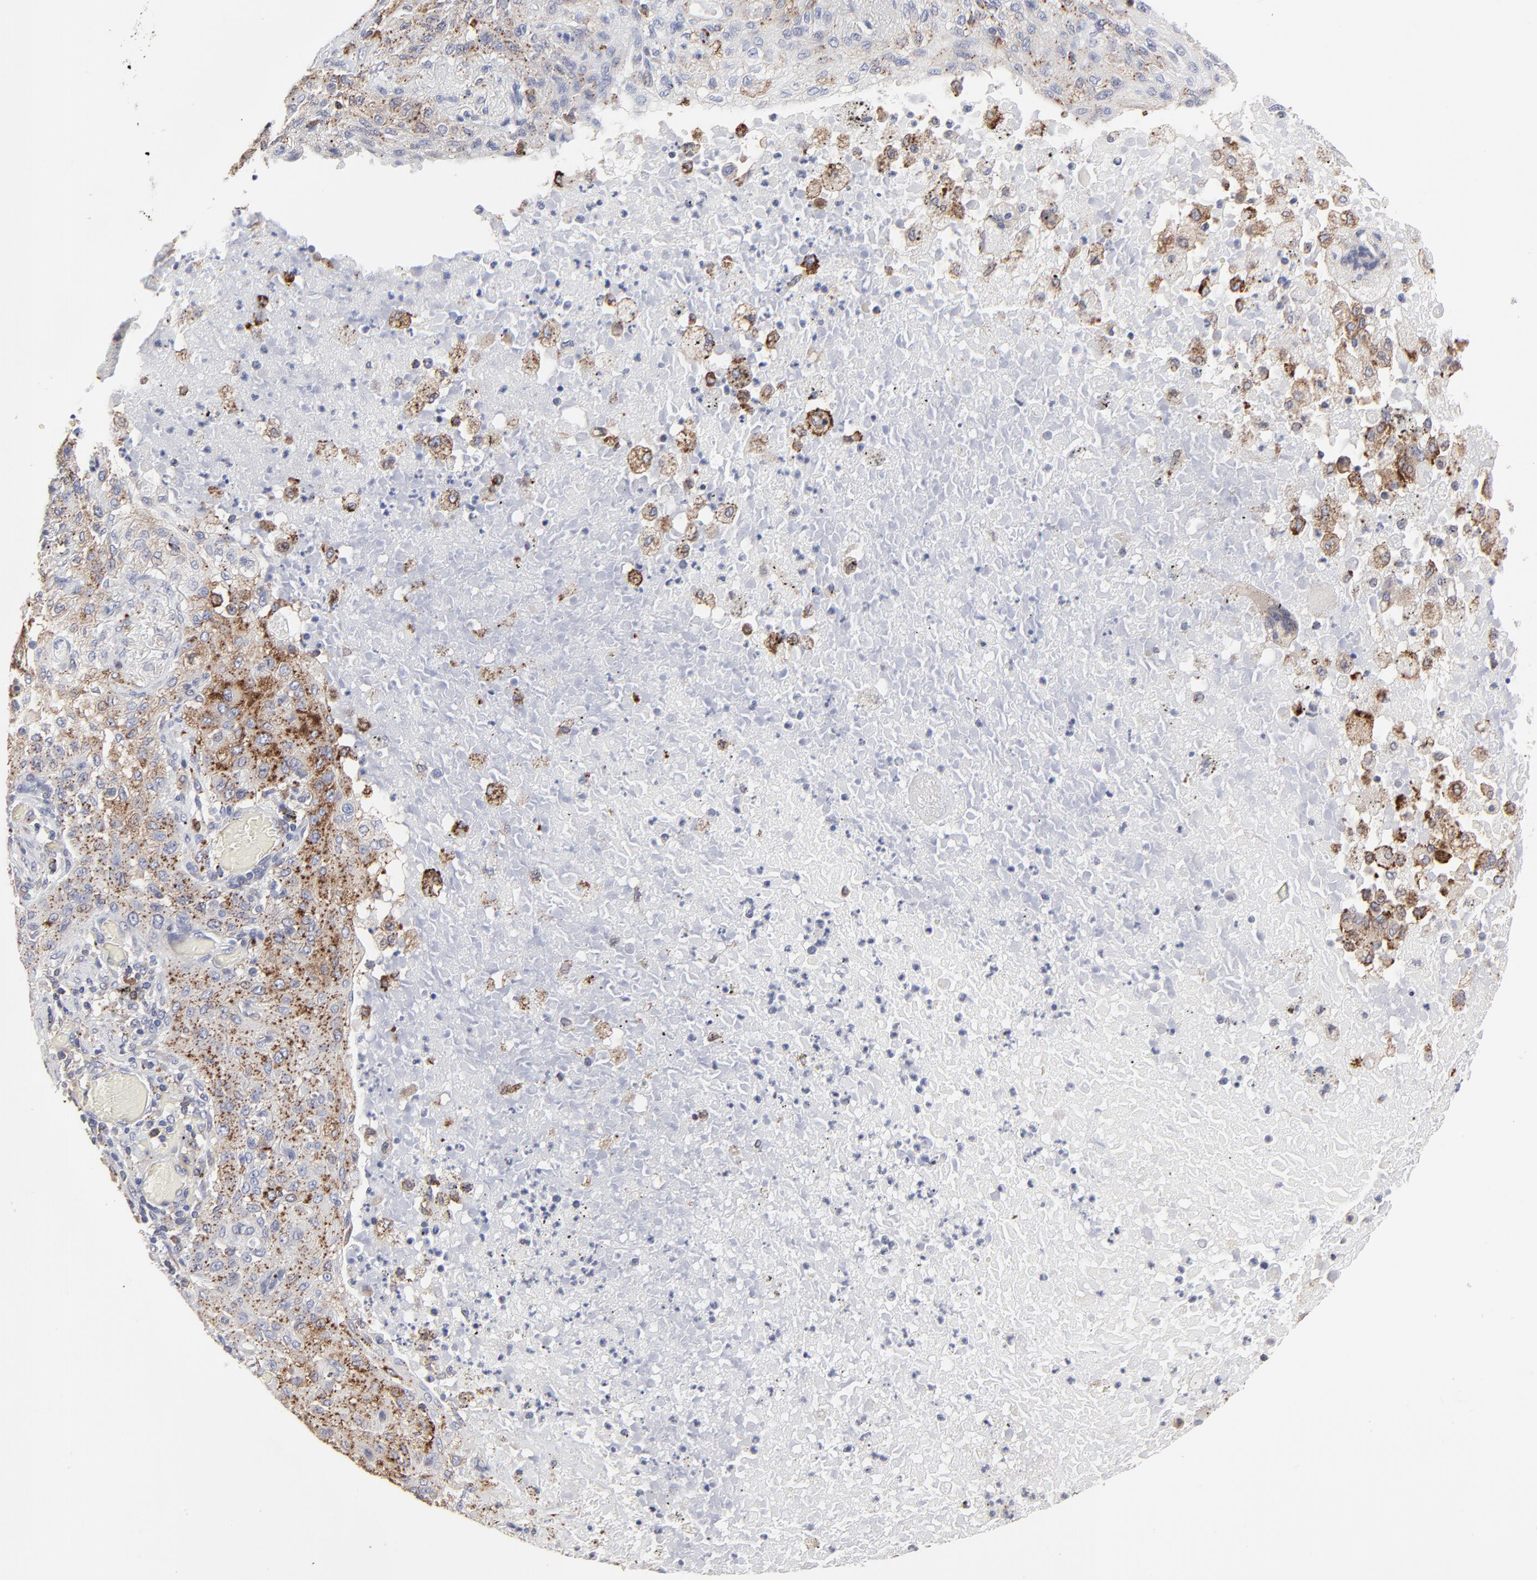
{"staining": {"intensity": "moderate", "quantity": "<25%", "location": "cytoplasmic/membranous"}, "tissue": "lung cancer", "cell_type": "Tumor cells", "image_type": "cancer", "snomed": [{"axis": "morphology", "description": "Squamous cell carcinoma, NOS"}, {"axis": "topography", "description": "Lung"}], "caption": "A low amount of moderate cytoplasmic/membranous expression is appreciated in about <25% of tumor cells in lung squamous cell carcinoma tissue. The protein is stained brown, and the nuclei are stained in blue (DAB IHC with brightfield microscopy, high magnification).", "gene": "TRIM22", "patient": {"sex": "female", "age": 47}}